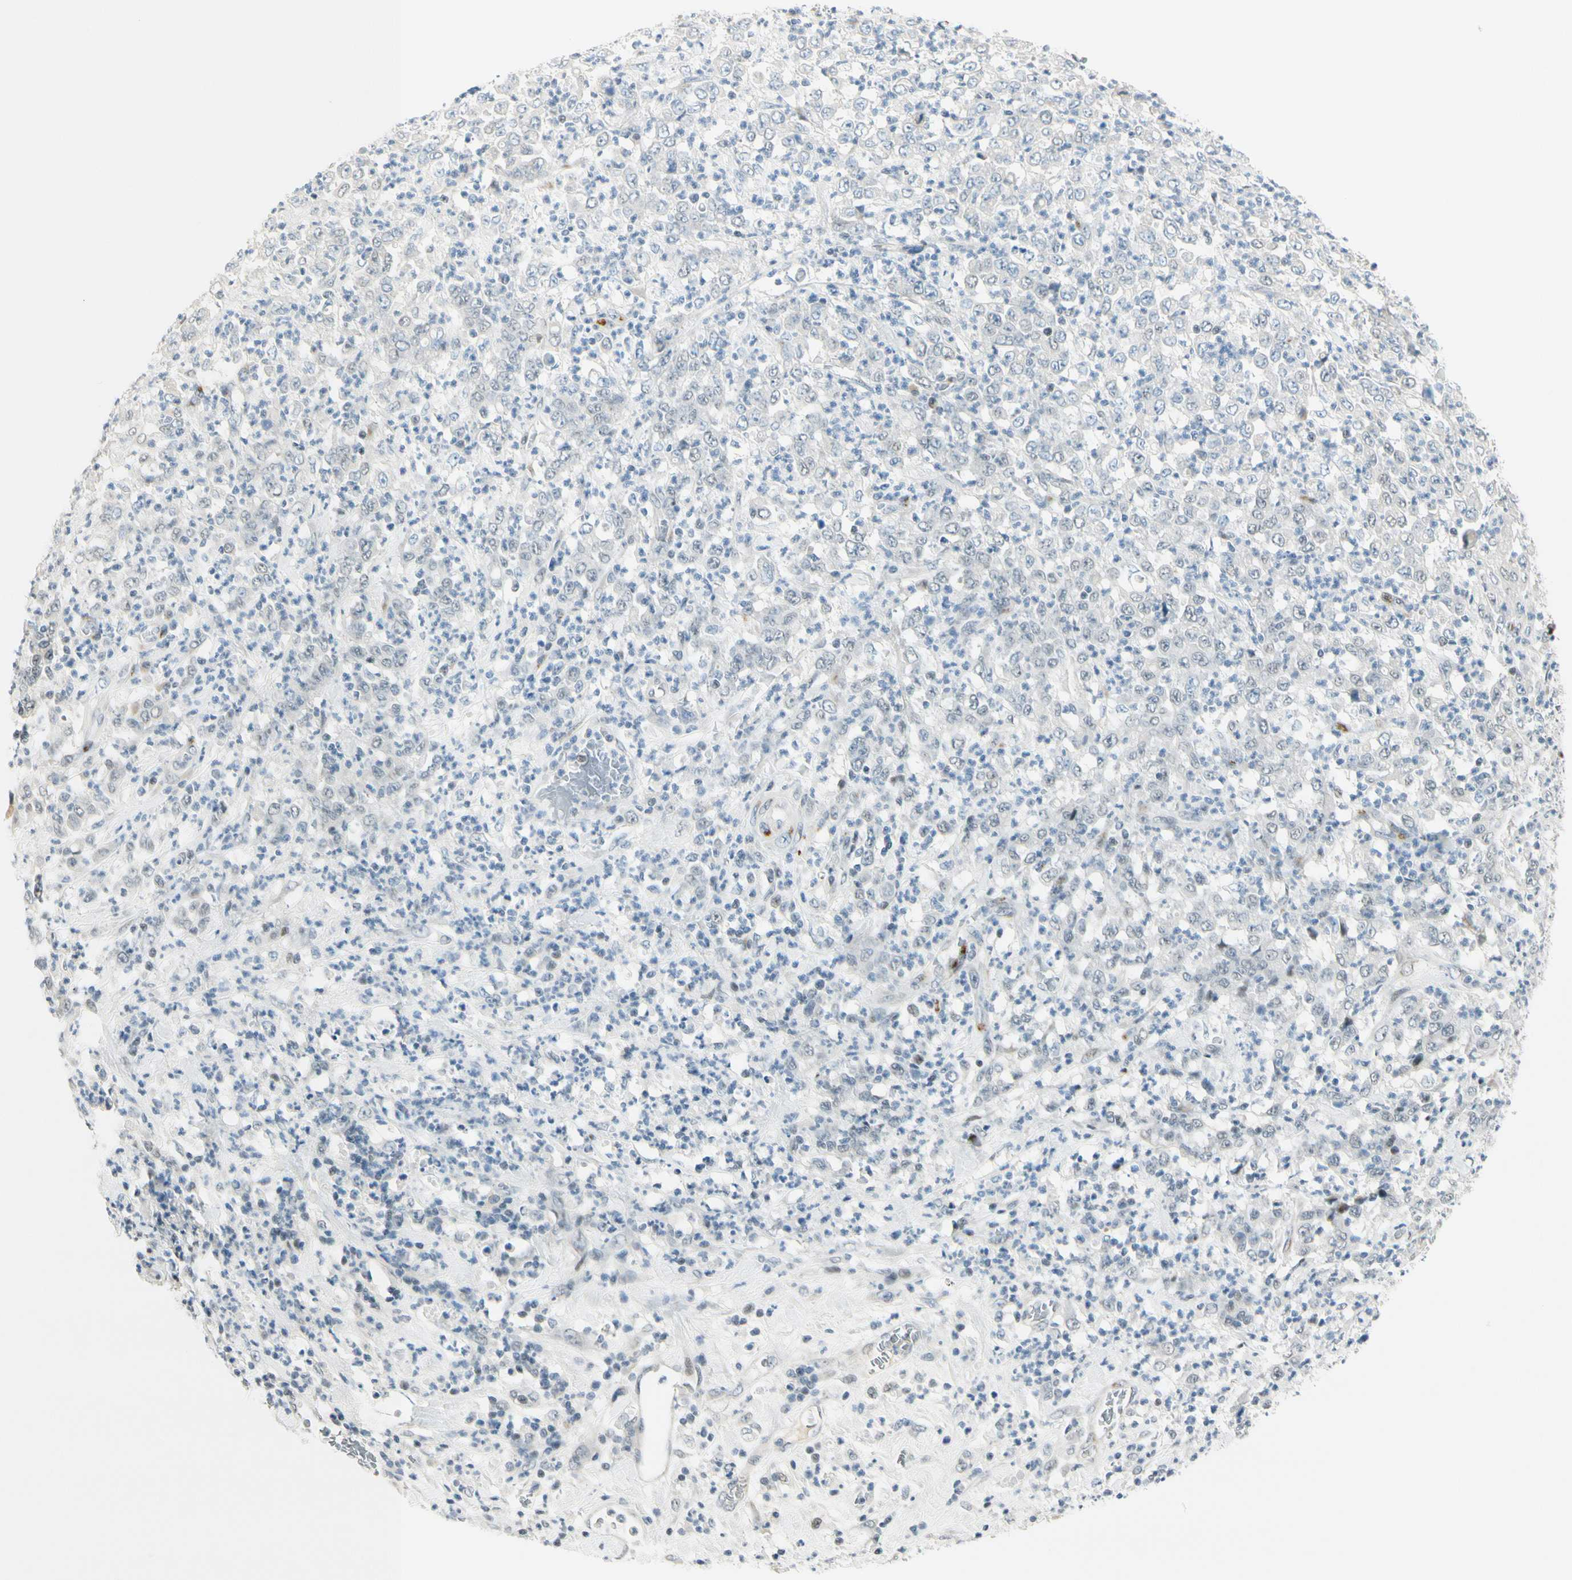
{"staining": {"intensity": "negative", "quantity": "none", "location": "none"}, "tissue": "stomach cancer", "cell_type": "Tumor cells", "image_type": "cancer", "snomed": [{"axis": "morphology", "description": "Adenocarcinoma, NOS"}, {"axis": "topography", "description": "Stomach, lower"}], "caption": "Photomicrograph shows no protein staining in tumor cells of stomach adenocarcinoma tissue.", "gene": "B4GALNT1", "patient": {"sex": "female", "age": 71}}